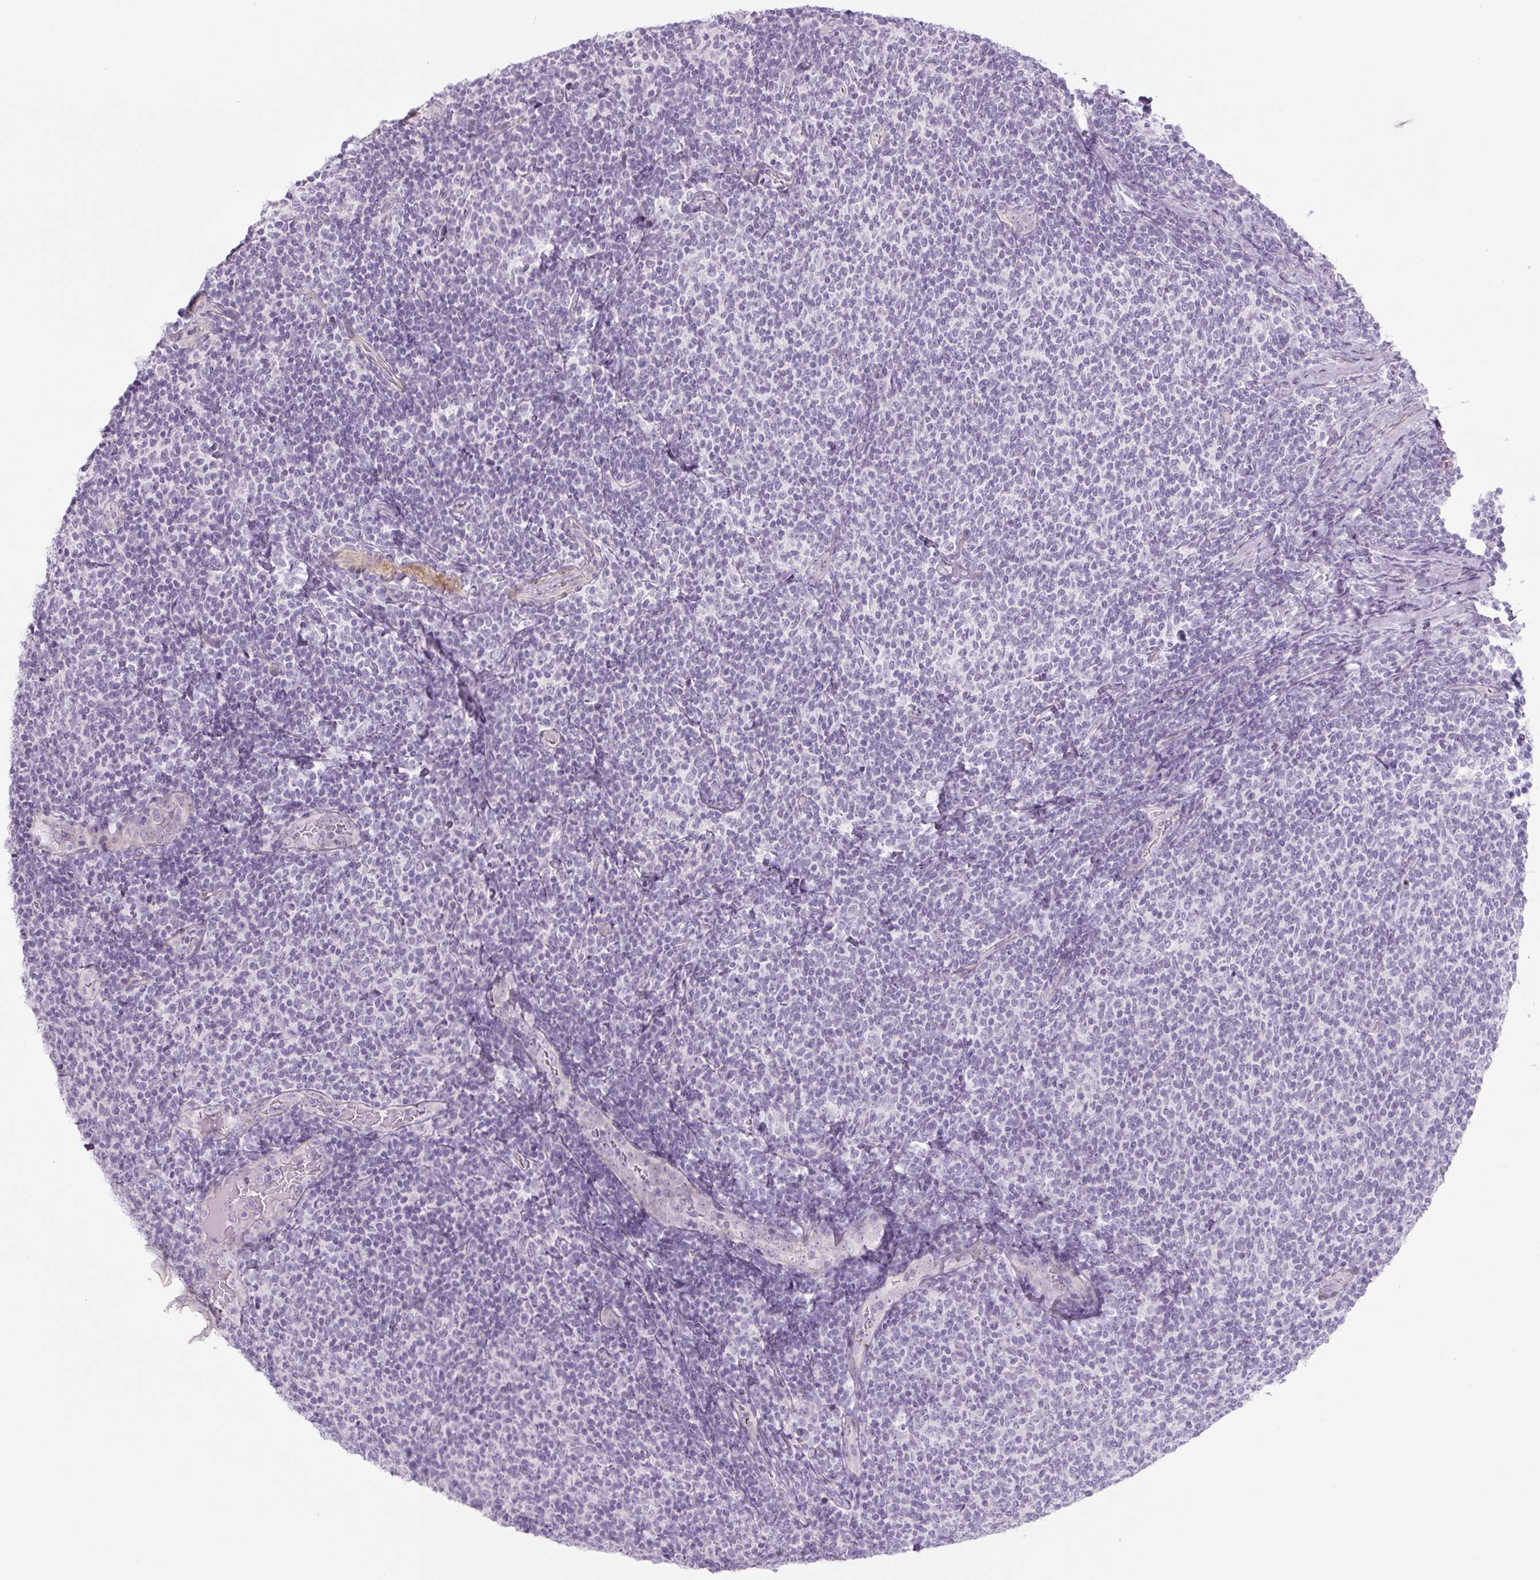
{"staining": {"intensity": "negative", "quantity": "none", "location": "none"}, "tissue": "lymphoma", "cell_type": "Tumor cells", "image_type": "cancer", "snomed": [{"axis": "morphology", "description": "Malignant lymphoma, non-Hodgkin's type, Low grade"}, {"axis": "topography", "description": "Lymph node"}], "caption": "IHC of human malignant lymphoma, non-Hodgkin's type (low-grade) displays no positivity in tumor cells.", "gene": "PRM1", "patient": {"sex": "male", "age": 52}}